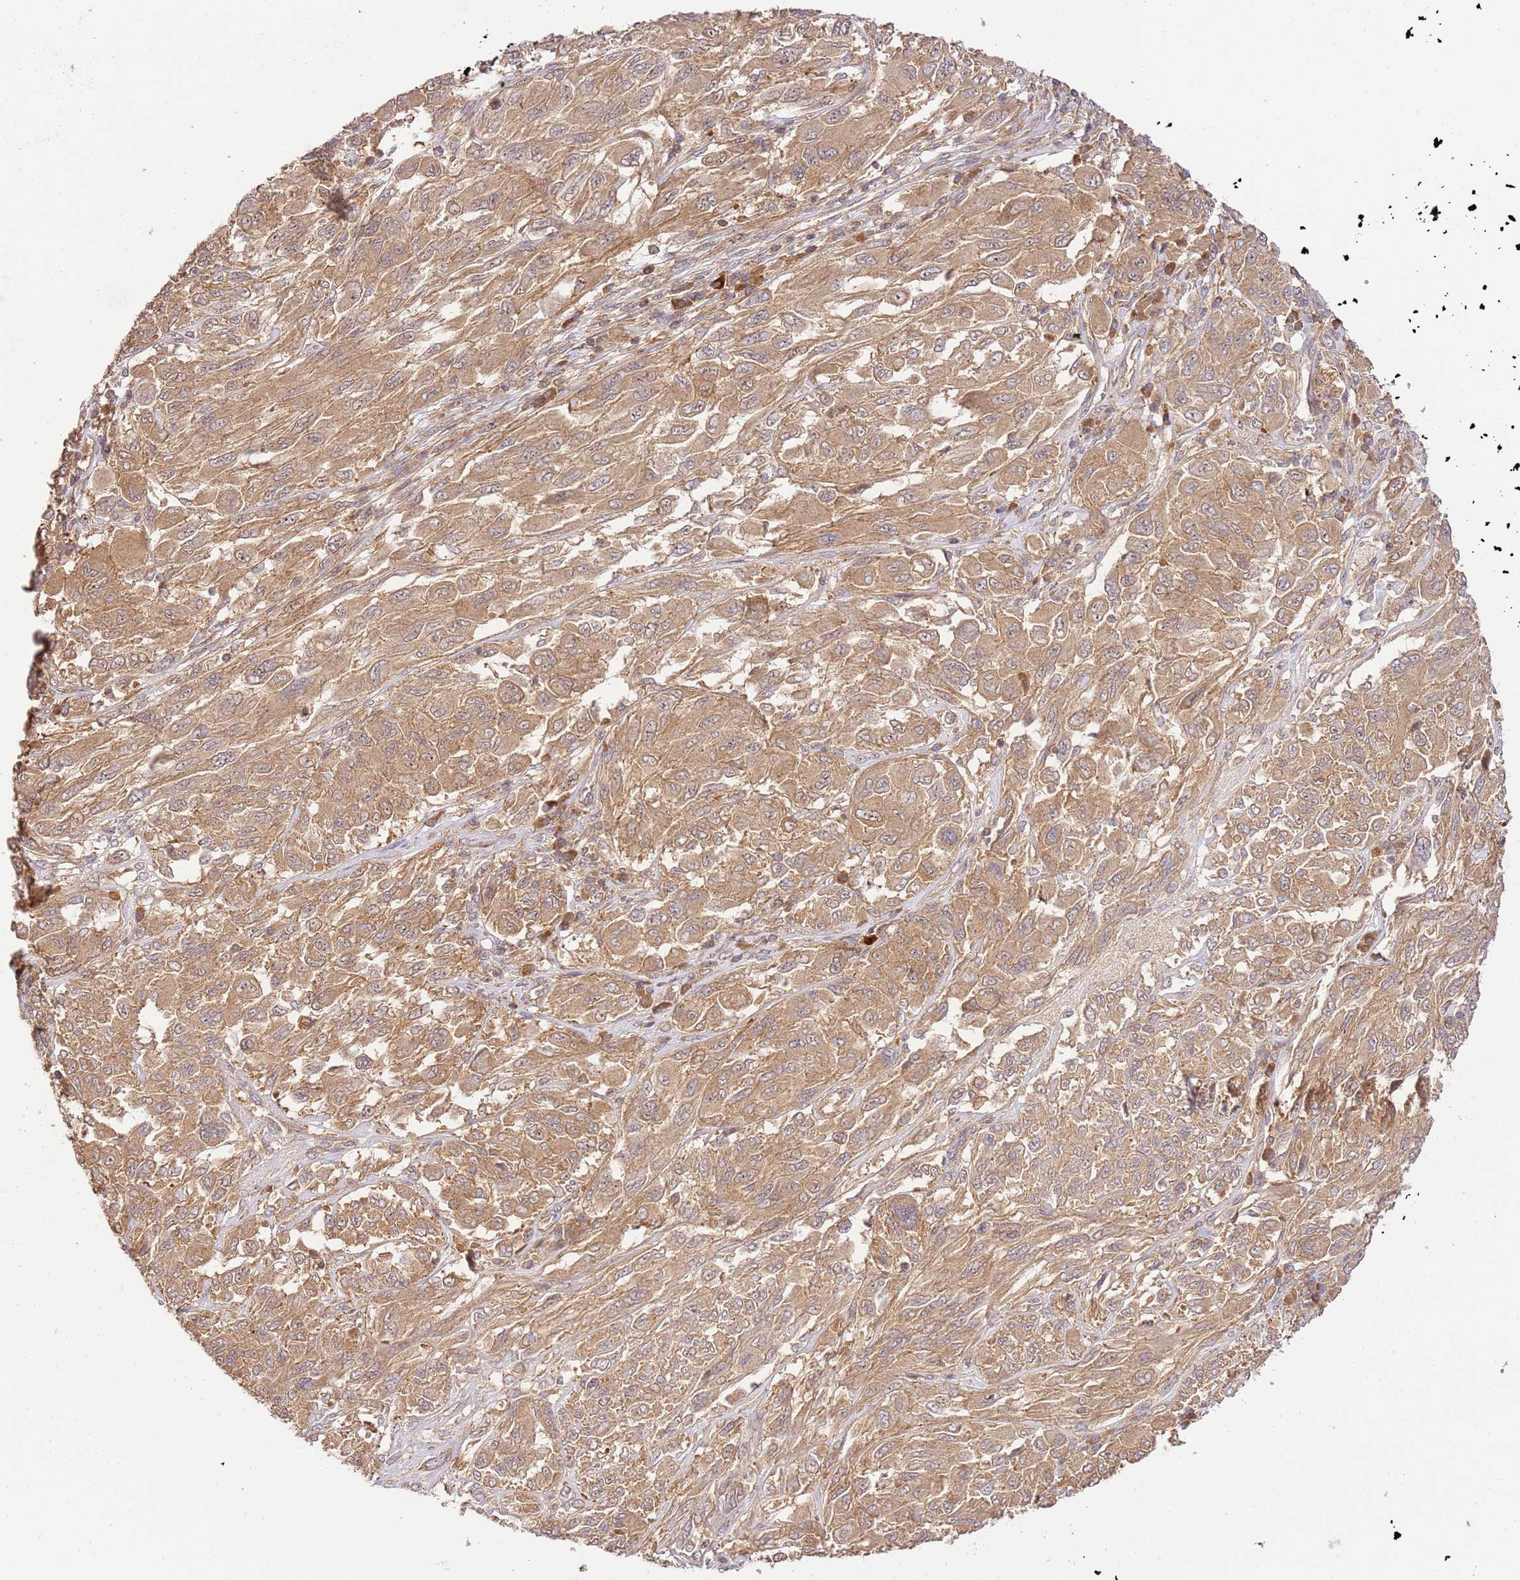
{"staining": {"intensity": "moderate", "quantity": ">75%", "location": "cytoplasmic/membranous"}, "tissue": "melanoma", "cell_type": "Tumor cells", "image_type": "cancer", "snomed": [{"axis": "morphology", "description": "Malignant melanoma, NOS"}, {"axis": "topography", "description": "Skin"}], "caption": "Protein staining of malignant melanoma tissue demonstrates moderate cytoplasmic/membranous expression in approximately >75% of tumor cells. (Brightfield microscopy of DAB IHC at high magnification).", "gene": "GAREM1", "patient": {"sex": "female", "age": 91}}